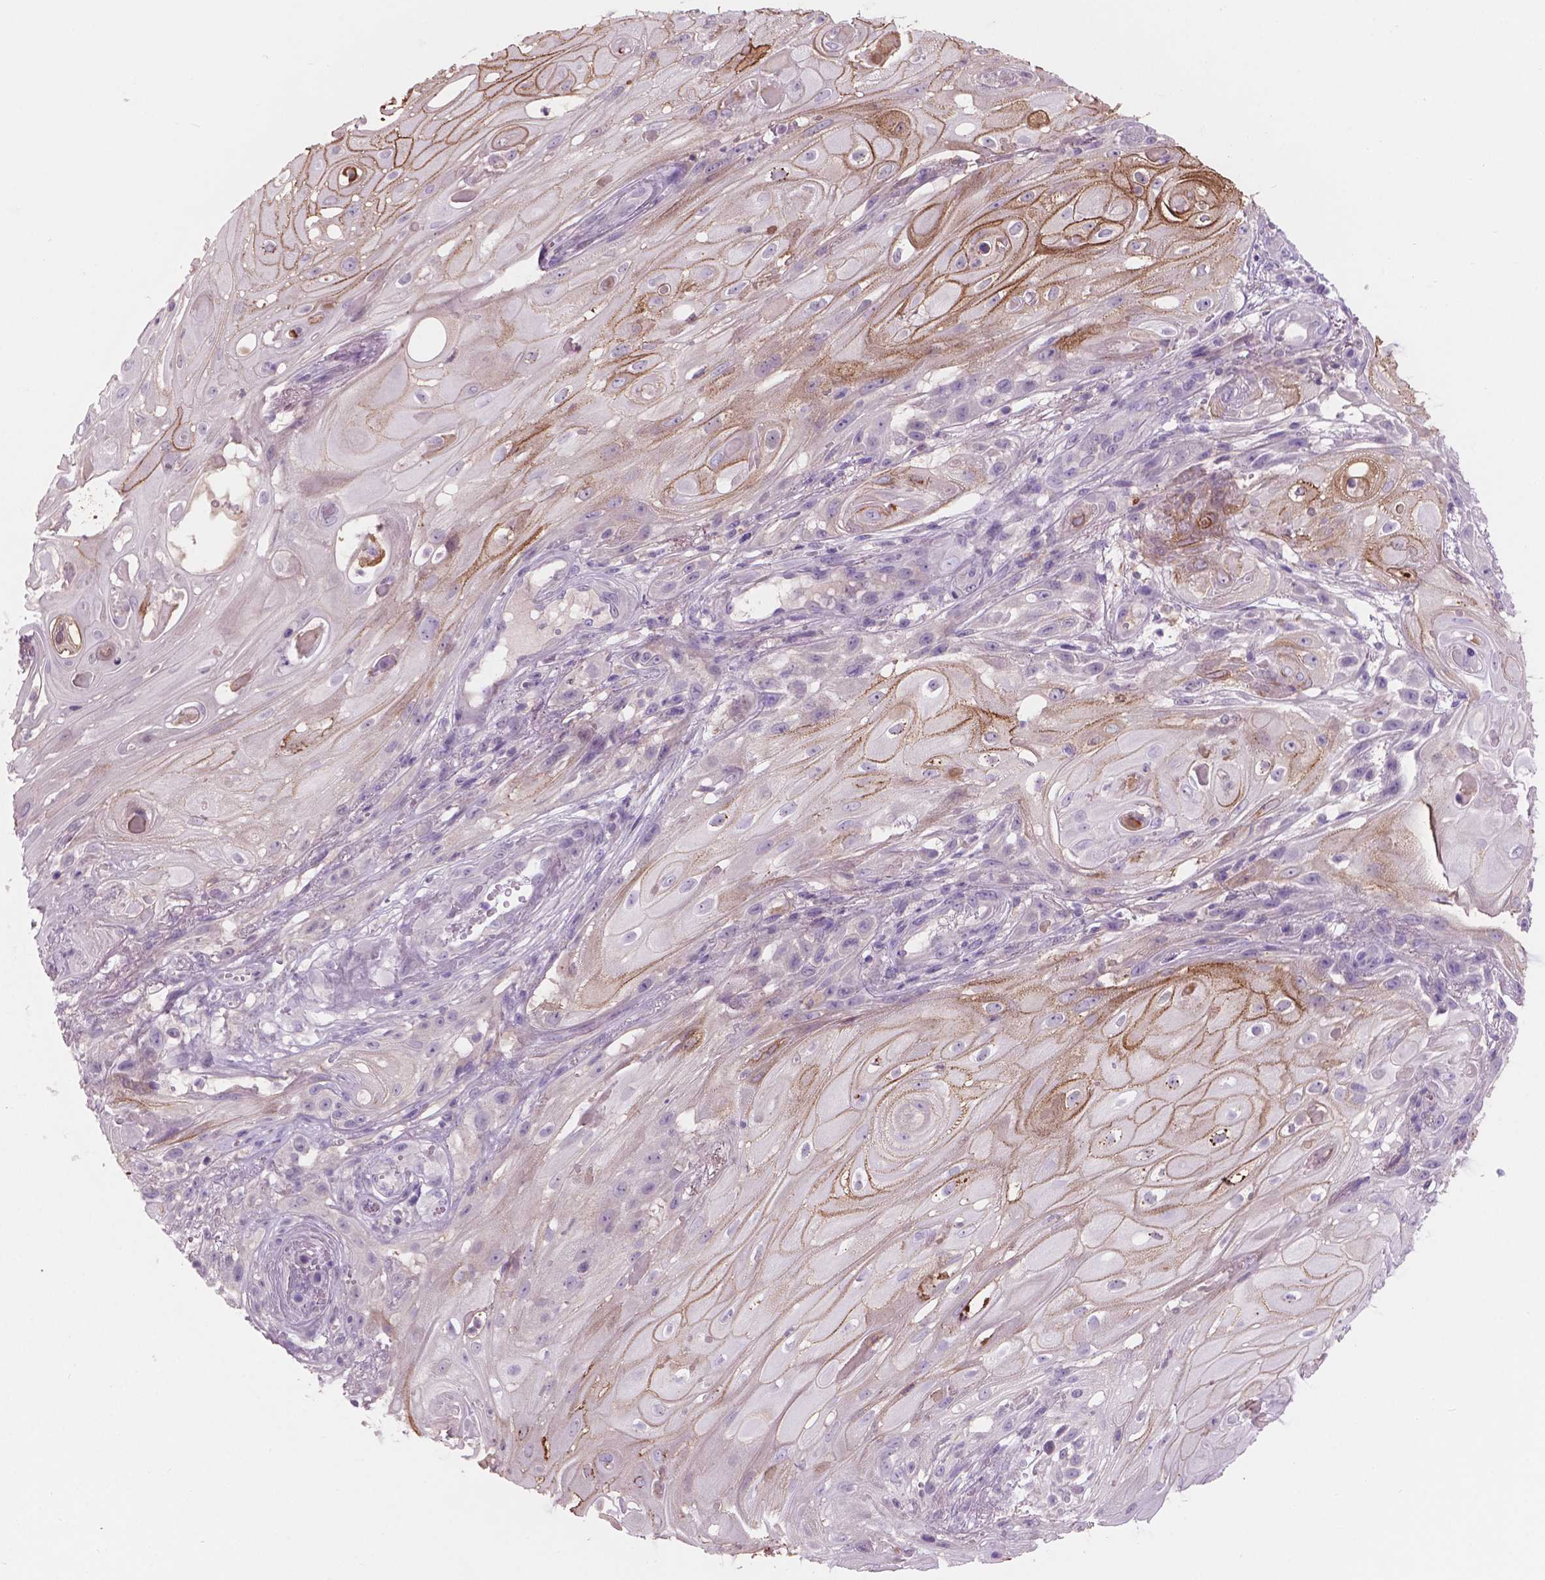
{"staining": {"intensity": "moderate", "quantity": "<25%", "location": "cytoplasmic/membranous"}, "tissue": "skin cancer", "cell_type": "Tumor cells", "image_type": "cancer", "snomed": [{"axis": "morphology", "description": "Squamous cell carcinoma, NOS"}, {"axis": "topography", "description": "Skin"}], "caption": "Immunohistochemical staining of skin squamous cell carcinoma demonstrates low levels of moderate cytoplasmic/membranous expression in about <25% of tumor cells. (brown staining indicates protein expression, while blue staining denotes nuclei).", "gene": "SBSN", "patient": {"sex": "male", "age": 62}}